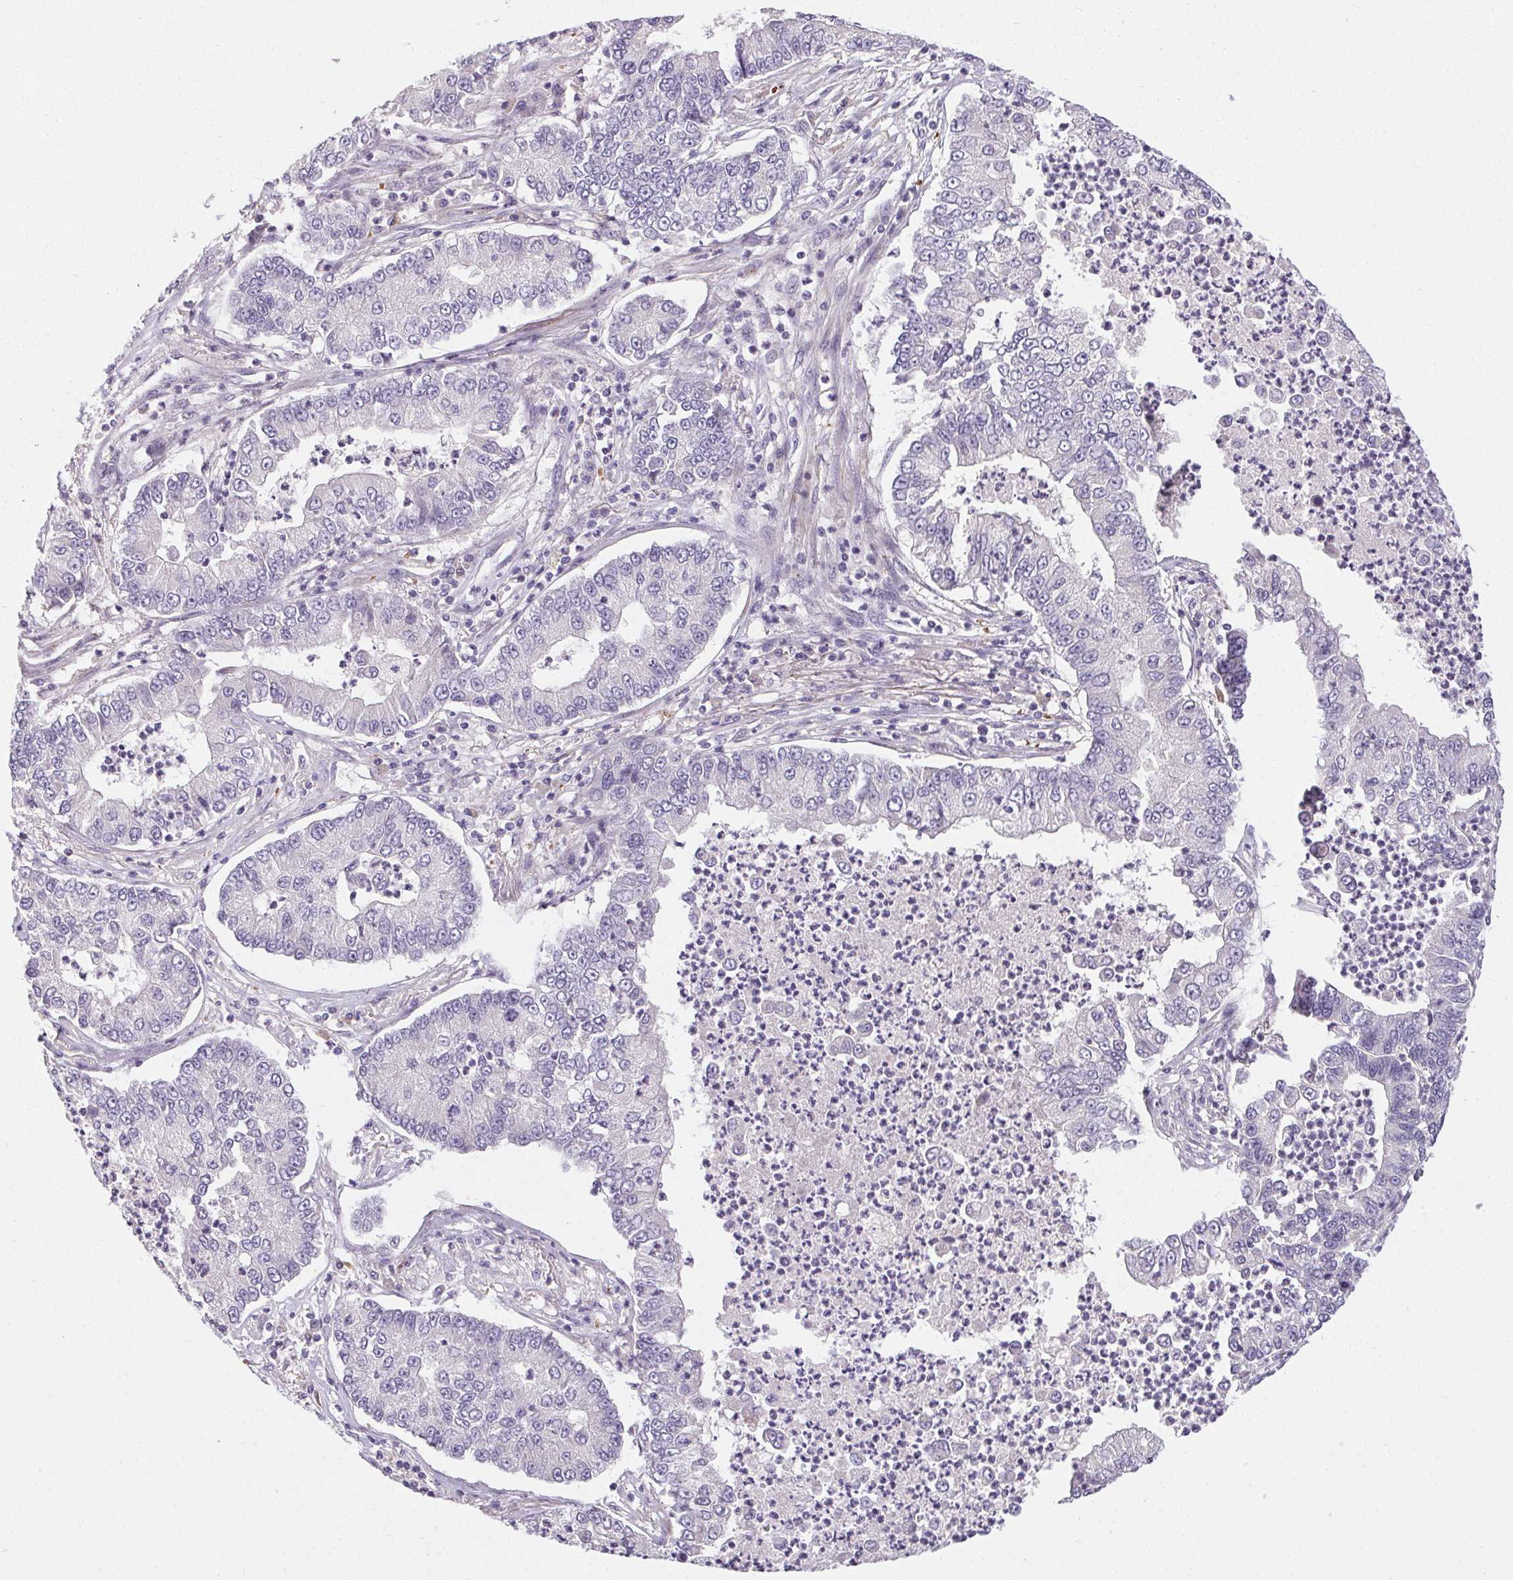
{"staining": {"intensity": "negative", "quantity": "none", "location": "none"}, "tissue": "lung cancer", "cell_type": "Tumor cells", "image_type": "cancer", "snomed": [{"axis": "morphology", "description": "Adenocarcinoma, NOS"}, {"axis": "topography", "description": "Lung"}], "caption": "Tumor cells are negative for brown protein staining in lung cancer.", "gene": "TMEM52B", "patient": {"sex": "female", "age": 57}}